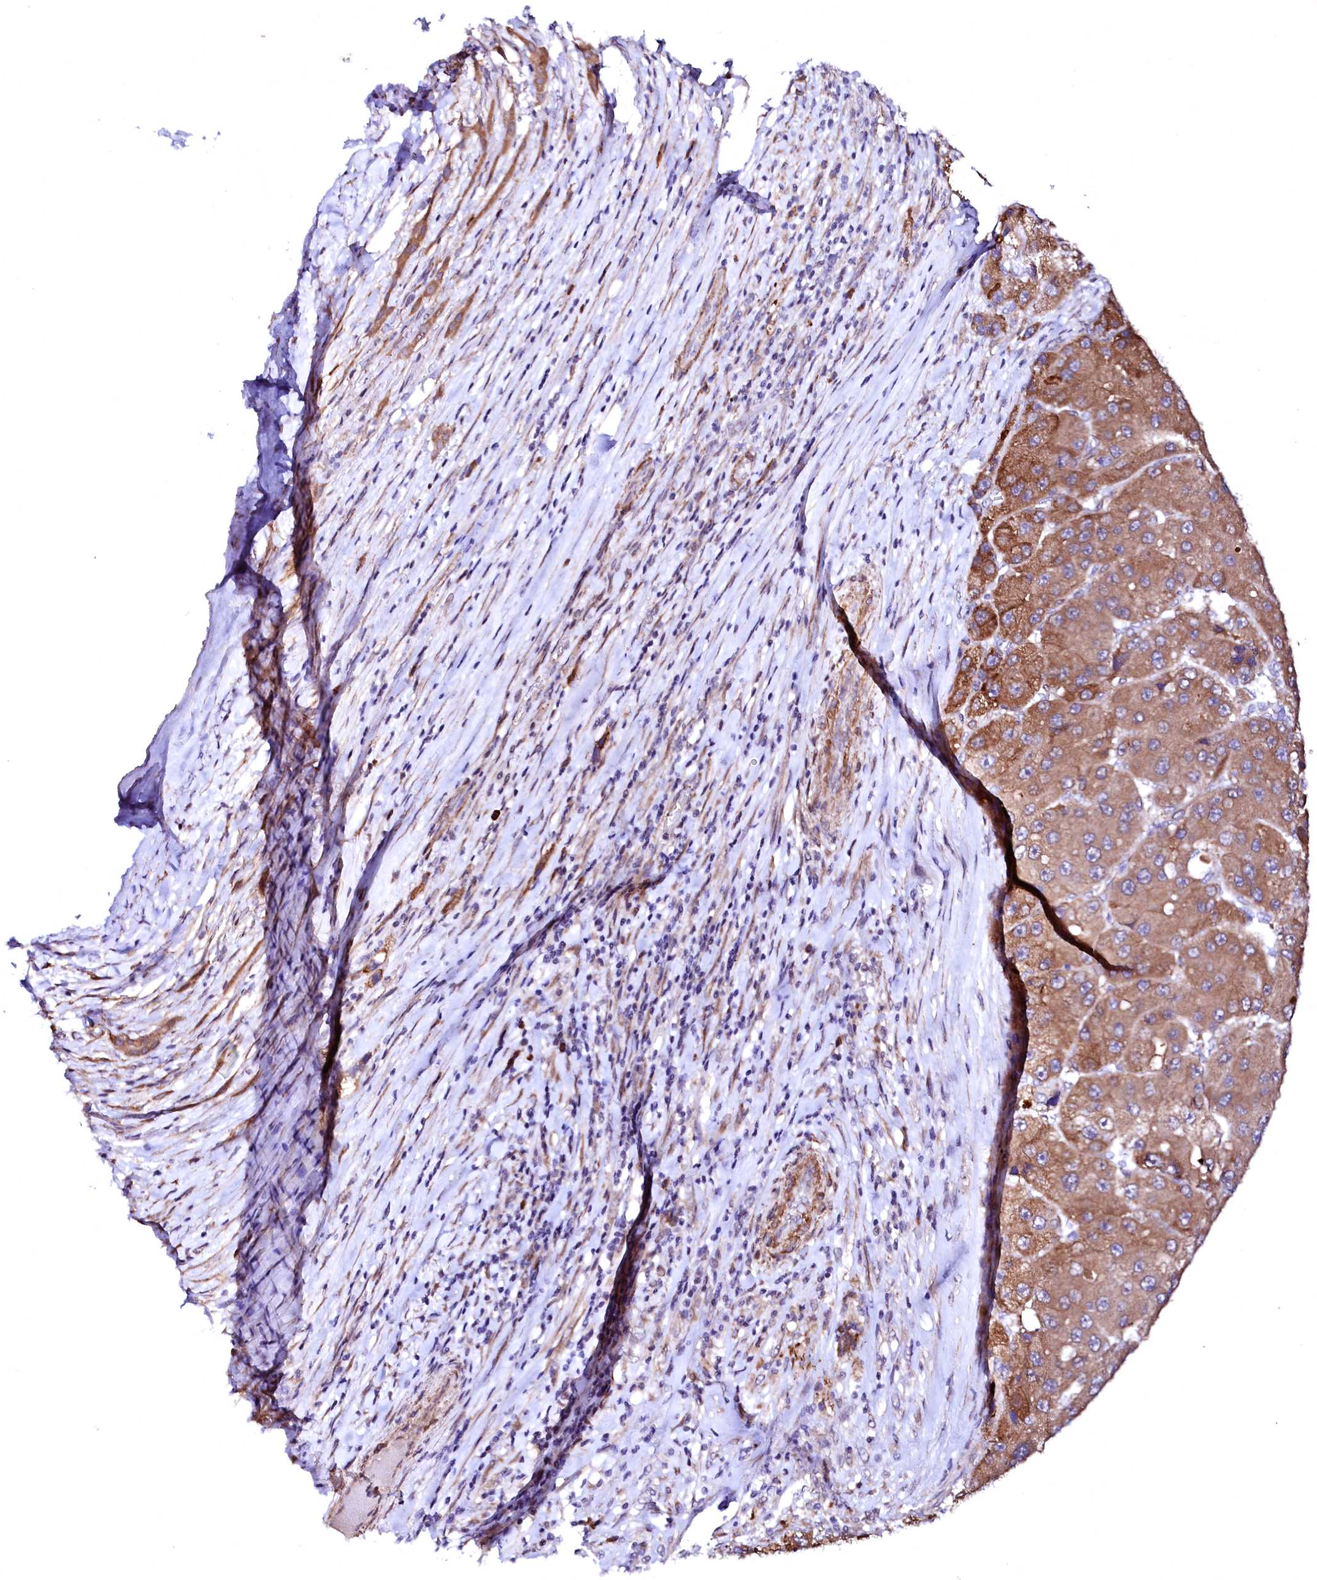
{"staining": {"intensity": "moderate", "quantity": ">75%", "location": "cytoplasmic/membranous"}, "tissue": "liver cancer", "cell_type": "Tumor cells", "image_type": "cancer", "snomed": [{"axis": "morphology", "description": "Carcinoma, Hepatocellular, NOS"}, {"axis": "topography", "description": "Liver"}], "caption": "Immunohistochemical staining of hepatocellular carcinoma (liver) shows moderate cytoplasmic/membranous protein expression in about >75% of tumor cells. The staining was performed using DAB (3,3'-diaminobenzidine), with brown indicating positive protein expression. Nuclei are stained blue with hematoxylin.", "gene": "GPR176", "patient": {"sex": "female", "age": 73}}